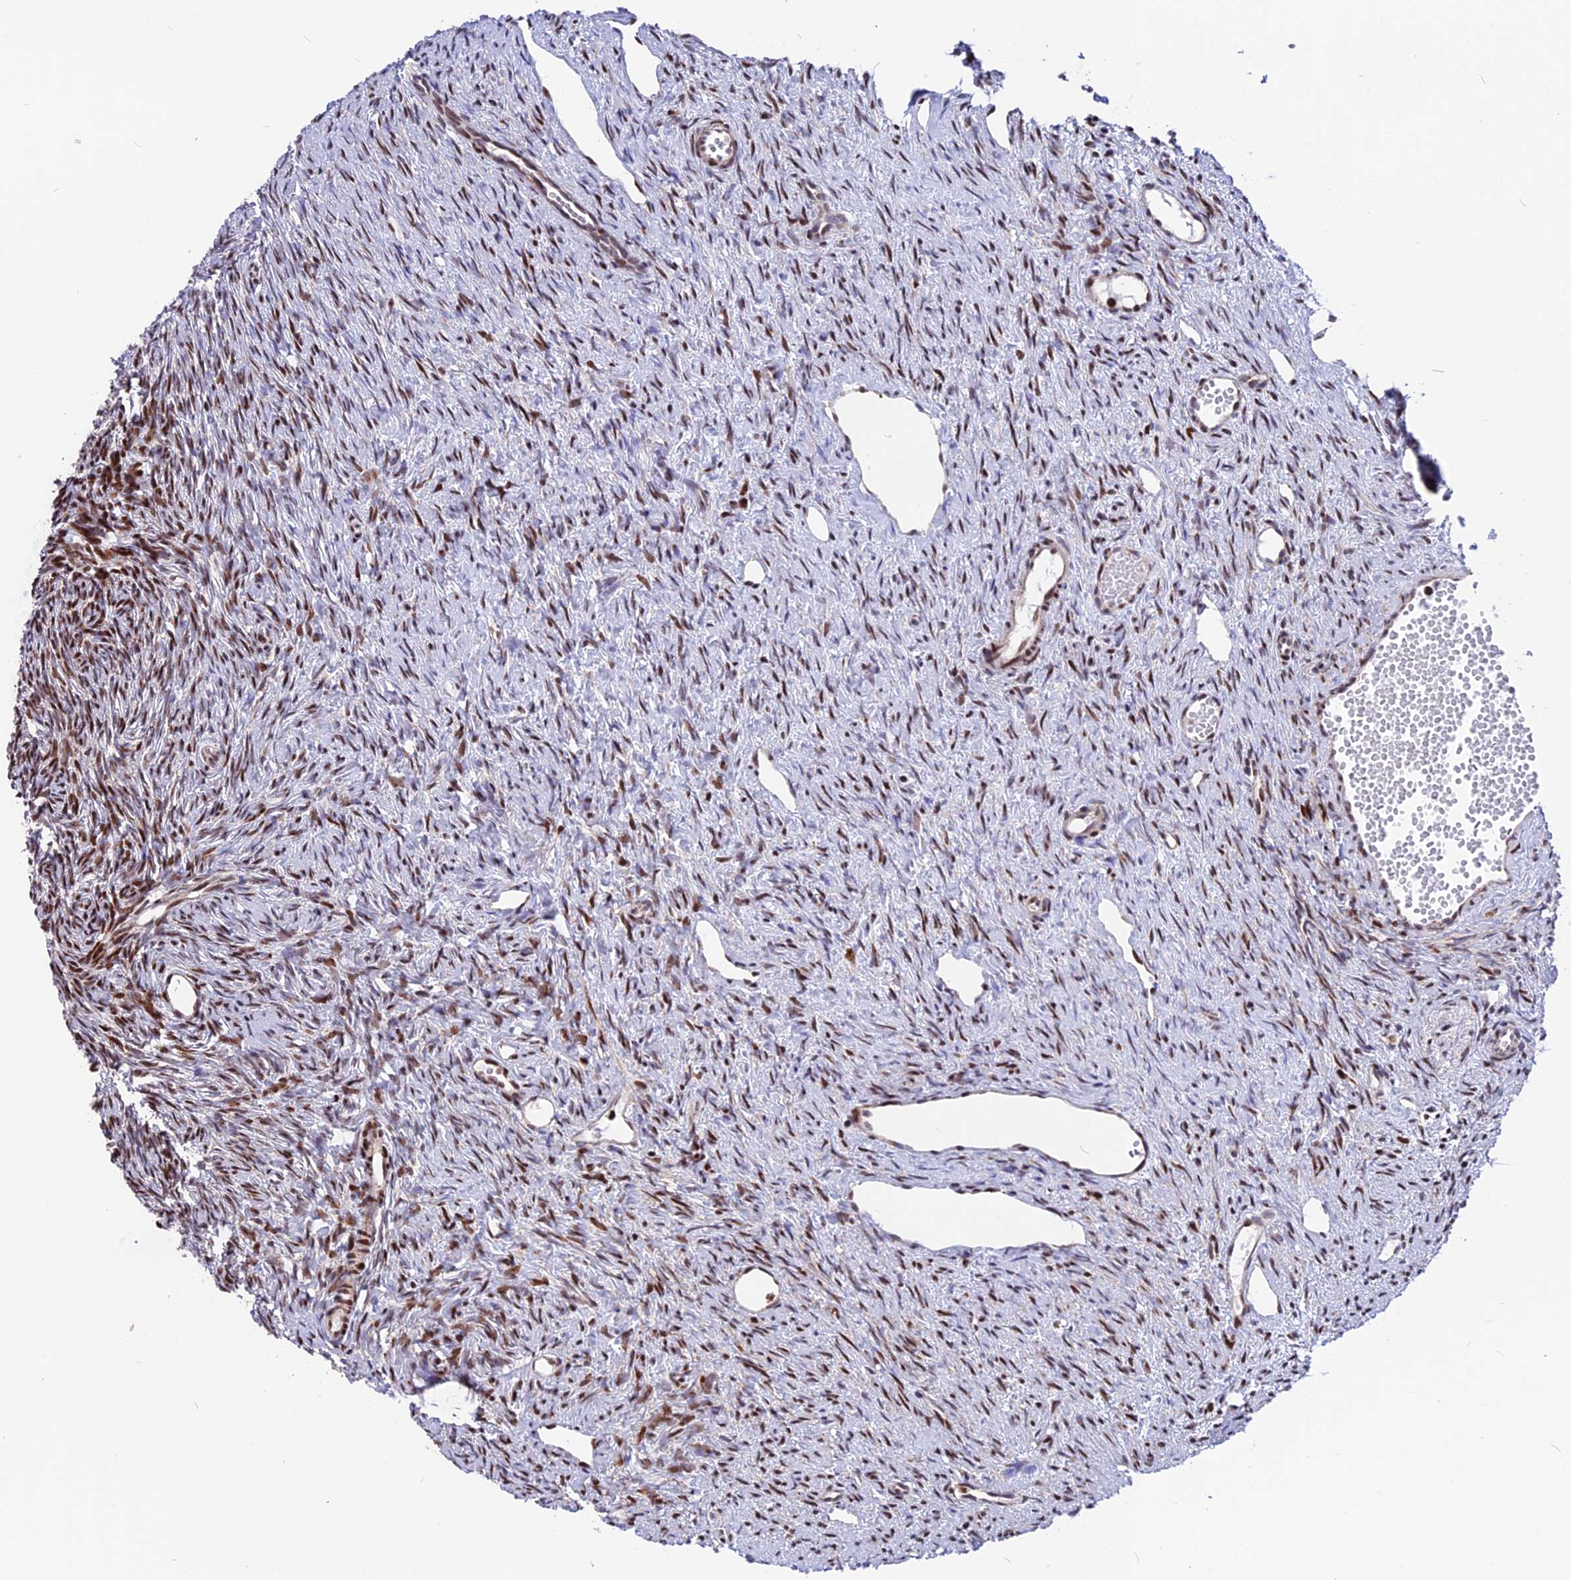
{"staining": {"intensity": "moderate", "quantity": ">75%", "location": "cytoplasmic/membranous,nuclear"}, "tissue": "ovary", "cell_type": "Ovarian stroma cells", "image_type": "normal", "snomed": [{"axis": "morphology", "description": "Normal tissue, NOS"}, {"axis": "topography", "description": "Ovary"}], "caption": "Human ovary stained for a protein (brown) demonstrates moderate cytoplasmic/membranous,nuclear positive expression in about >75% of ovarian stroma cells.", "gene": "FAM174C", "patient": {"sex": "female", "age": 51}}